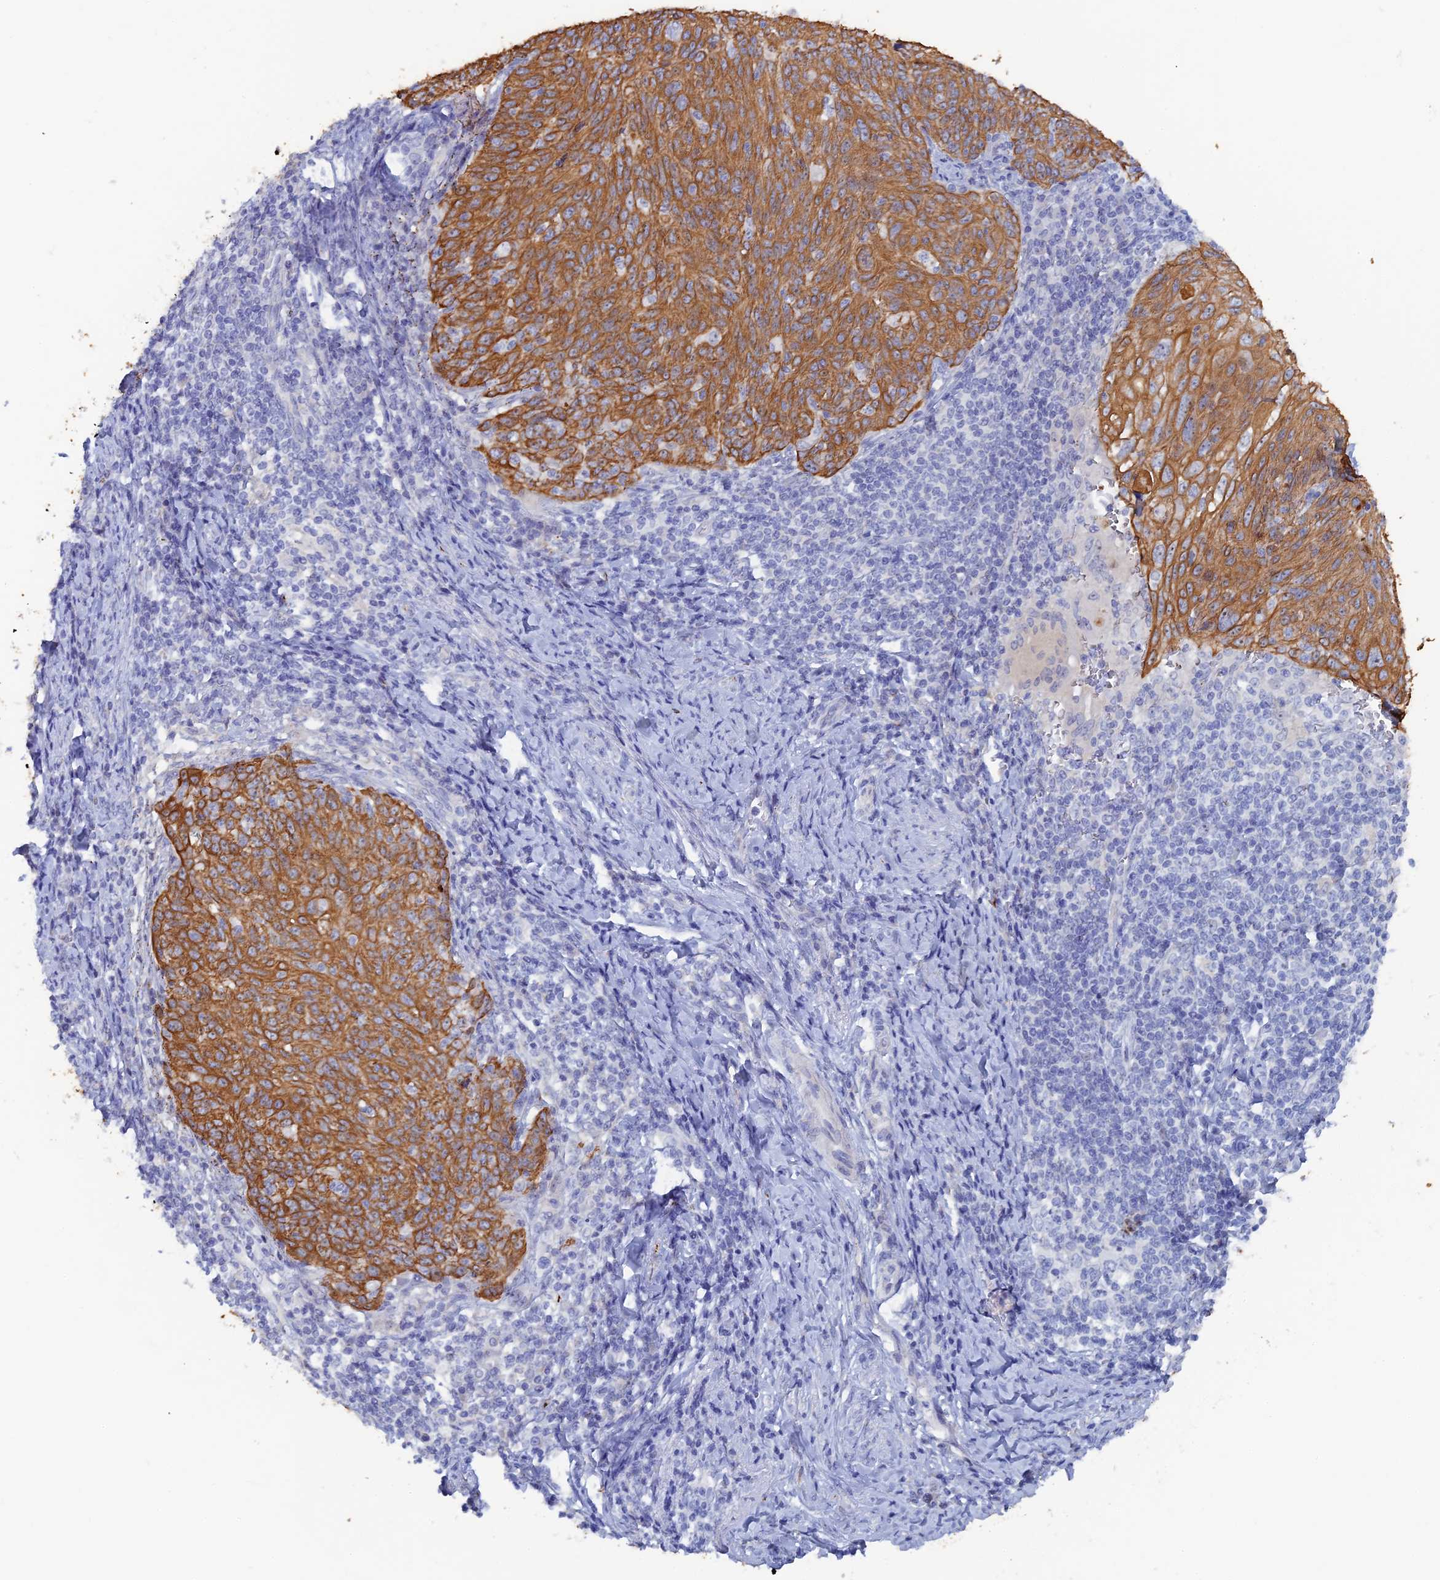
{"staining": {"intensity": "moderate", "quantity": ">75%", "location": "cytoplasmic/membranous"}, "tissue": "cervical cancer", "cell_type": "Tumor cells", "image_type": "cancer", "snomed": [{"axis": "morphology", "description": "Squamous cell carcinoma, NOS"}, {"axis": "topography", "description": "Cervix"}], "caption": "DAB immunohistochemical staining of human cervical squamous cell carcinoma displays moderate cytoplasmic/membranous protein positivity in about >75% of tumor cells.", "gene": "SRFBP1", "patient": {"sex": "female", "age": 70}}